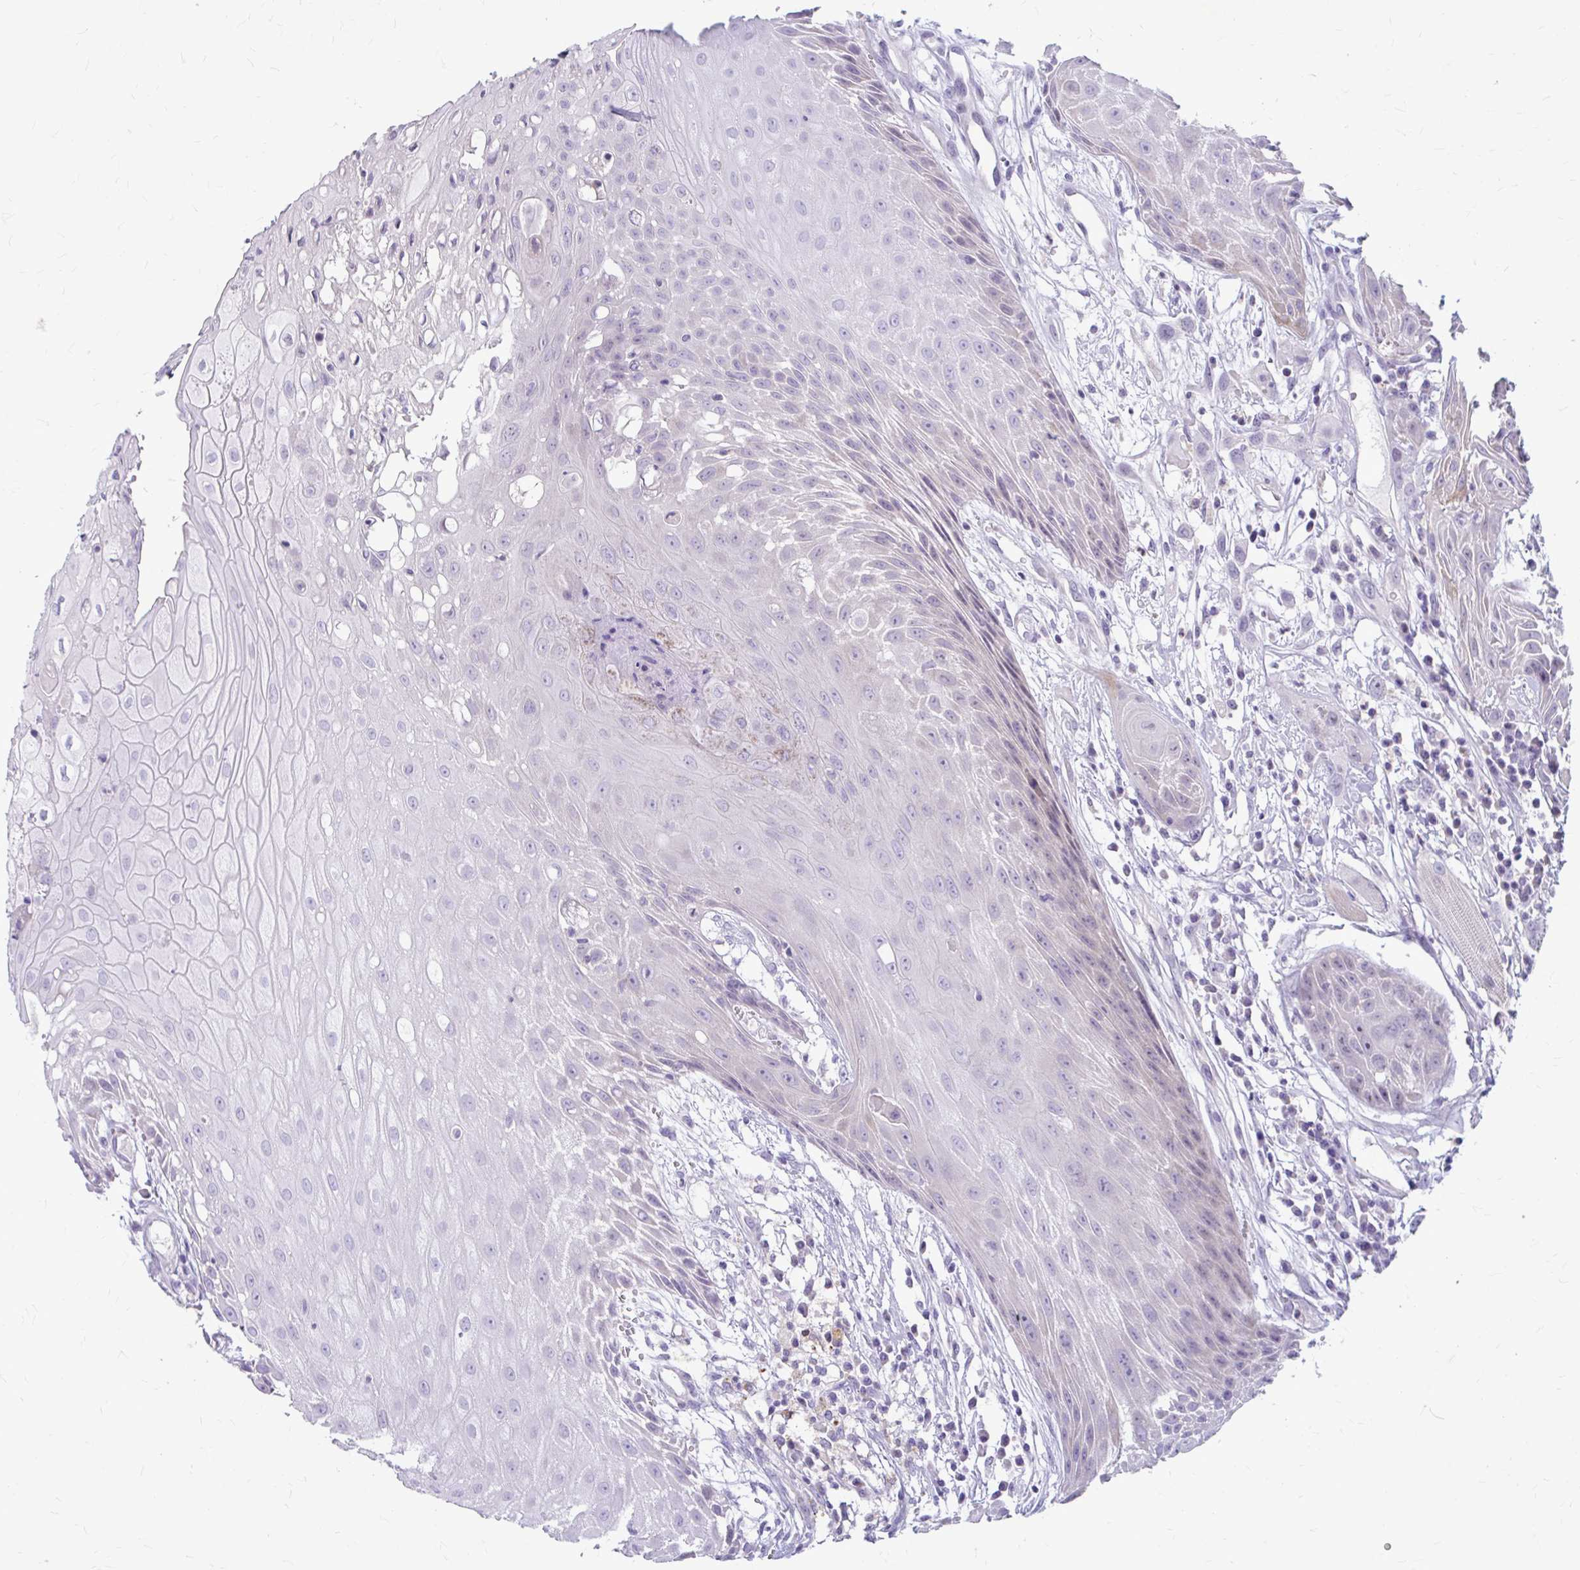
{"staining": {"intensity": "negative", "quantity": "none", "location": "none"}, "tissue": "head and neck cancer", "cell_type": "Tumor cells", "image_type": "cancer", "snomed": [{"axis": "morphology", "description": "Squamous cell carcinoma, NOS"}, {"axis": "topography", "description": "Head-Neck"}], "caption": "Tumor cells are negative for protein expression in human head and neck cancer (squamous cell carcinoma).", "gene": "CHIA", "patient": {"sex": "female", "age": 73}}